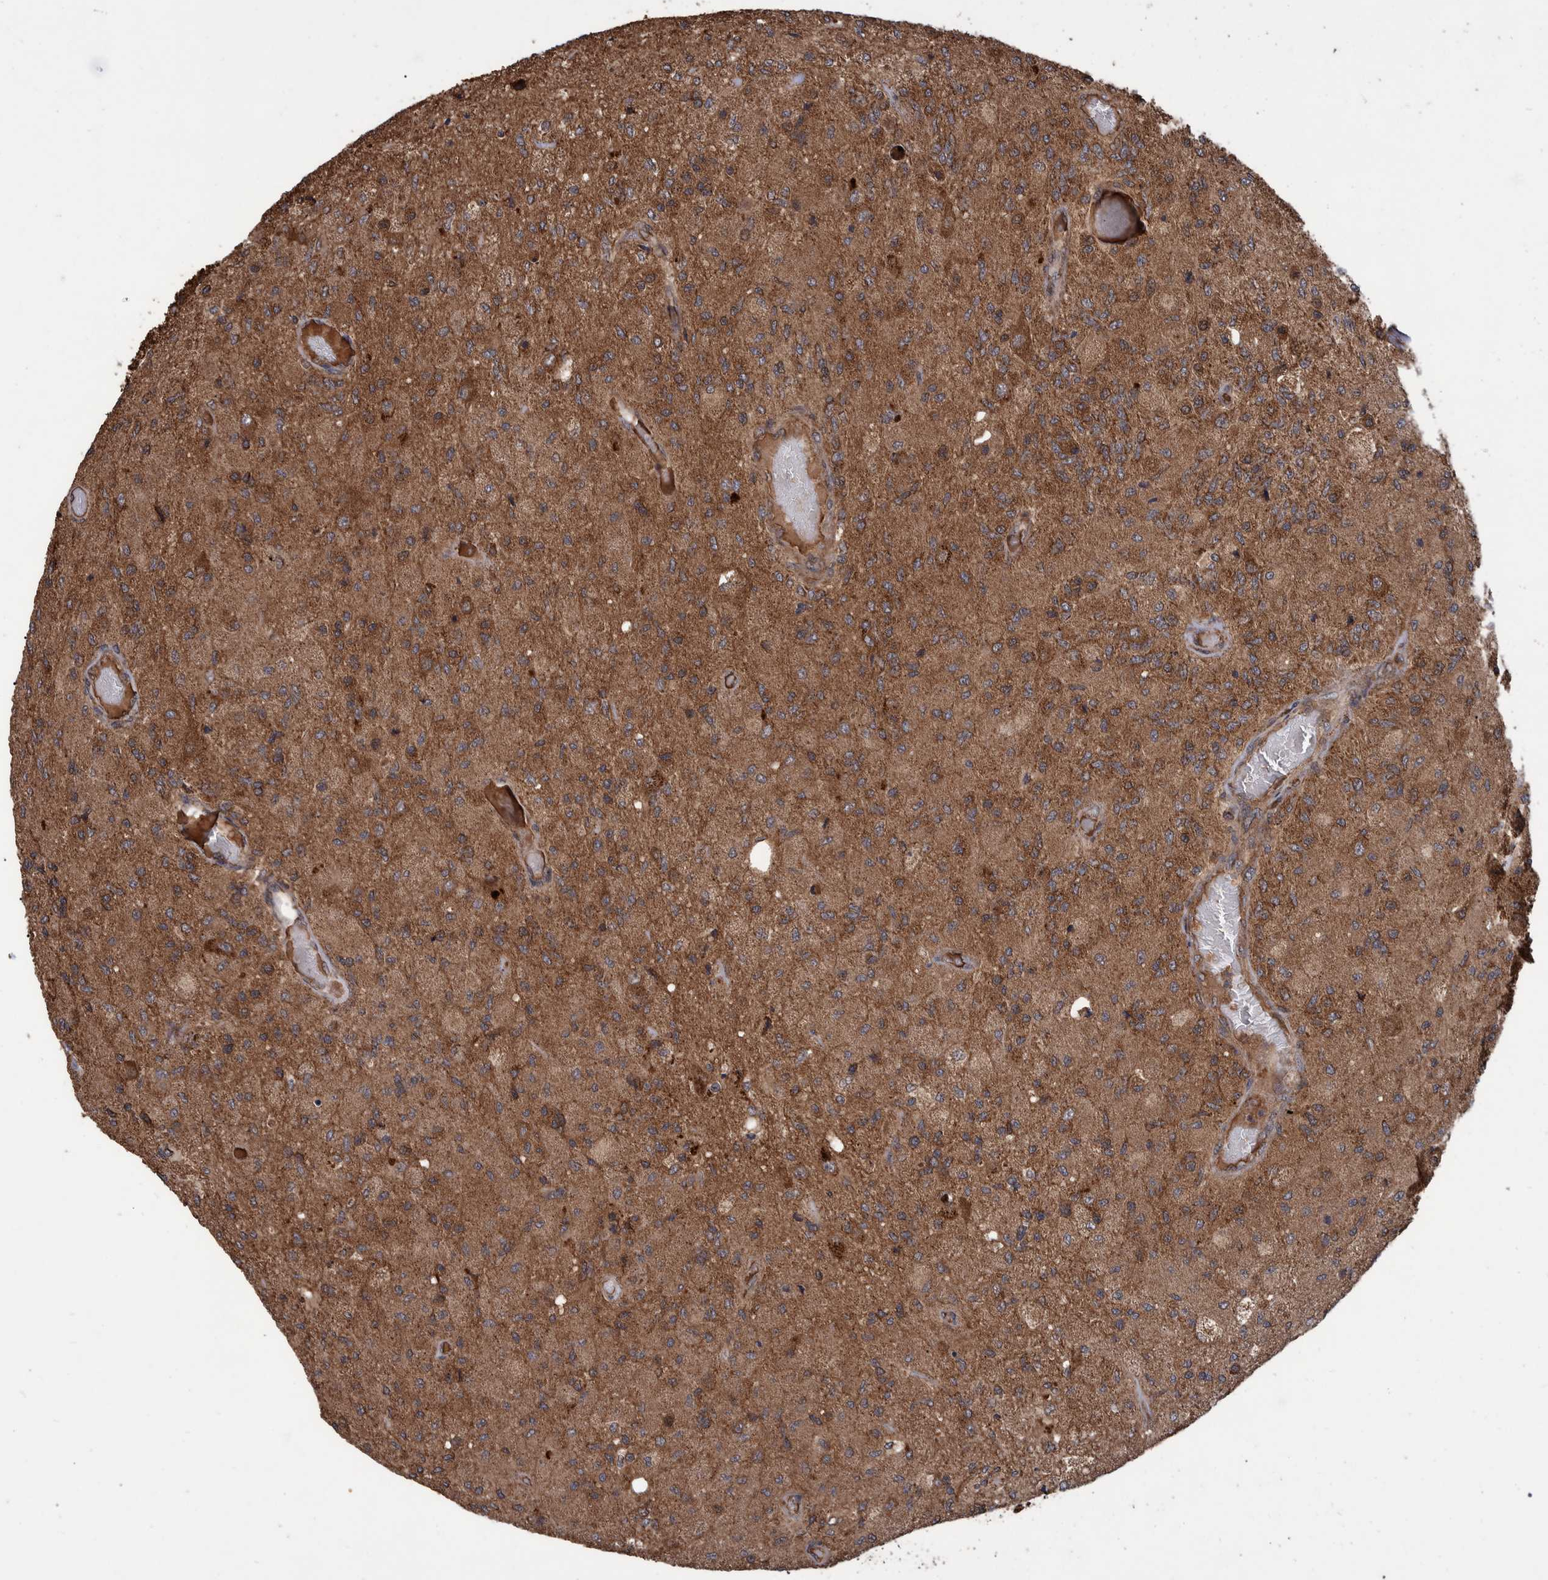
{"staining": {"intensity": "moderate", "quantity": ">75%", "location": "cytoplasmic/membranous"}, "tissue": "glioma", "cell_type": "Tumor cells", "image_type": "cancer", "snomed": [{"axis": "morphology", "description": "Normal tissue, NOS"}, {"axis": "morphology", "description": "Glioma, malignant, High grade"}, {"axis": "topography", "description": "Cerebral cortex"}], "caption": "Protein staining of glioma tissue shows moderate cytoplasmic/membranous staining in approximately >75% of tumor cells.", "gene": "VBP1", "patient": {"sex": "male", "age": 77}}